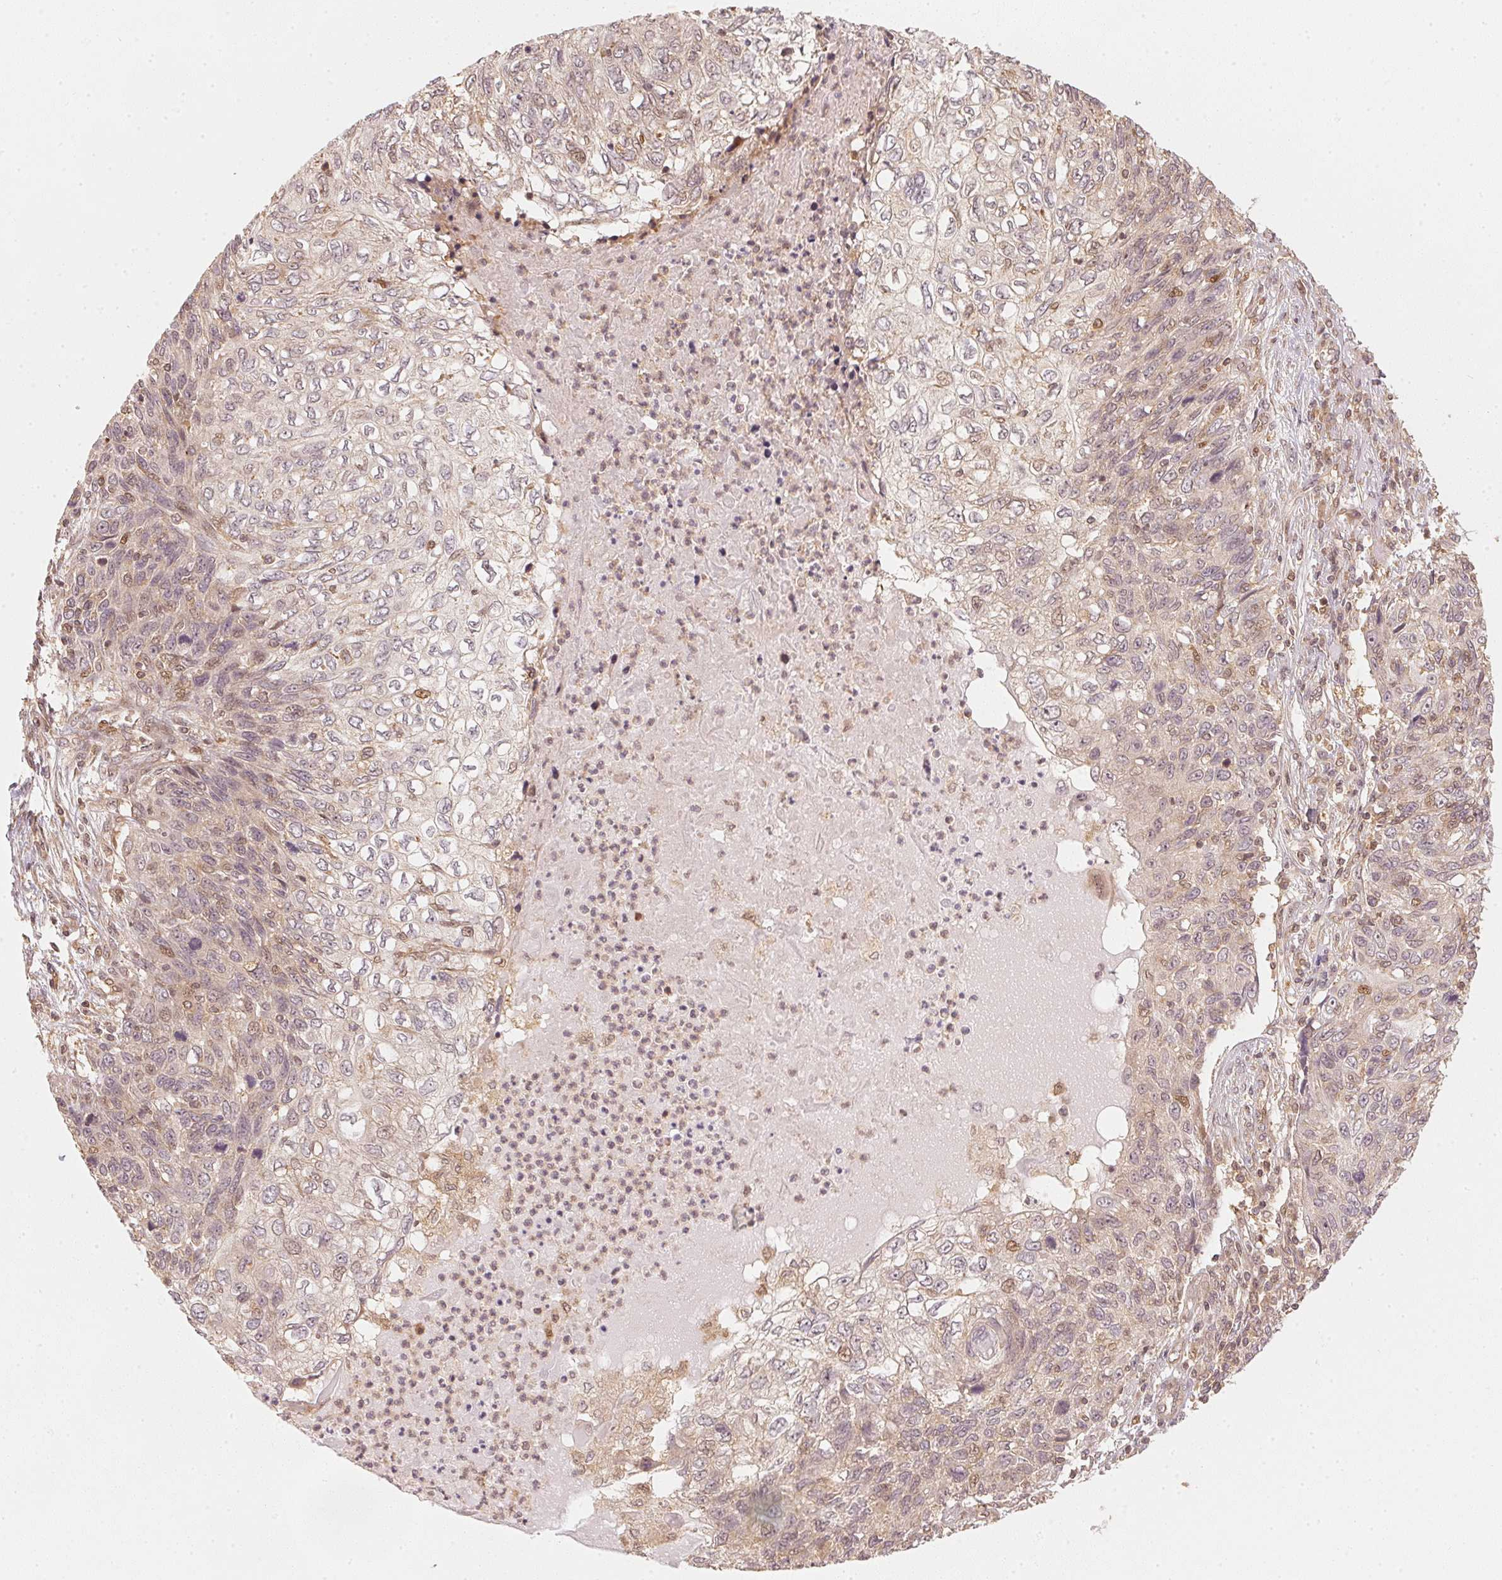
{"staining": {"intensity": "weak", "quantity": "25%-75%", "location": "cytoplasmic/membranous,nuclear"}, "tissue": "skin cancer", "cell_type": "Tumor cells", "image_type": "cancer", "snomed": [{"axis": "morphology", "description": "Squamous cell carcinoma, NOS"}, {"axis": "topography", "description": "Skin"}], "caption": "DAB immunohistochemical staining of skin cancer (squamous cell carcinoma) shows weak cytoplasmic/membranous and nuclear protein positivity in about 25%-75% of tumor cells.", "gene": "UBE2L3", "patient": {"sex": "male", "age": 92}}